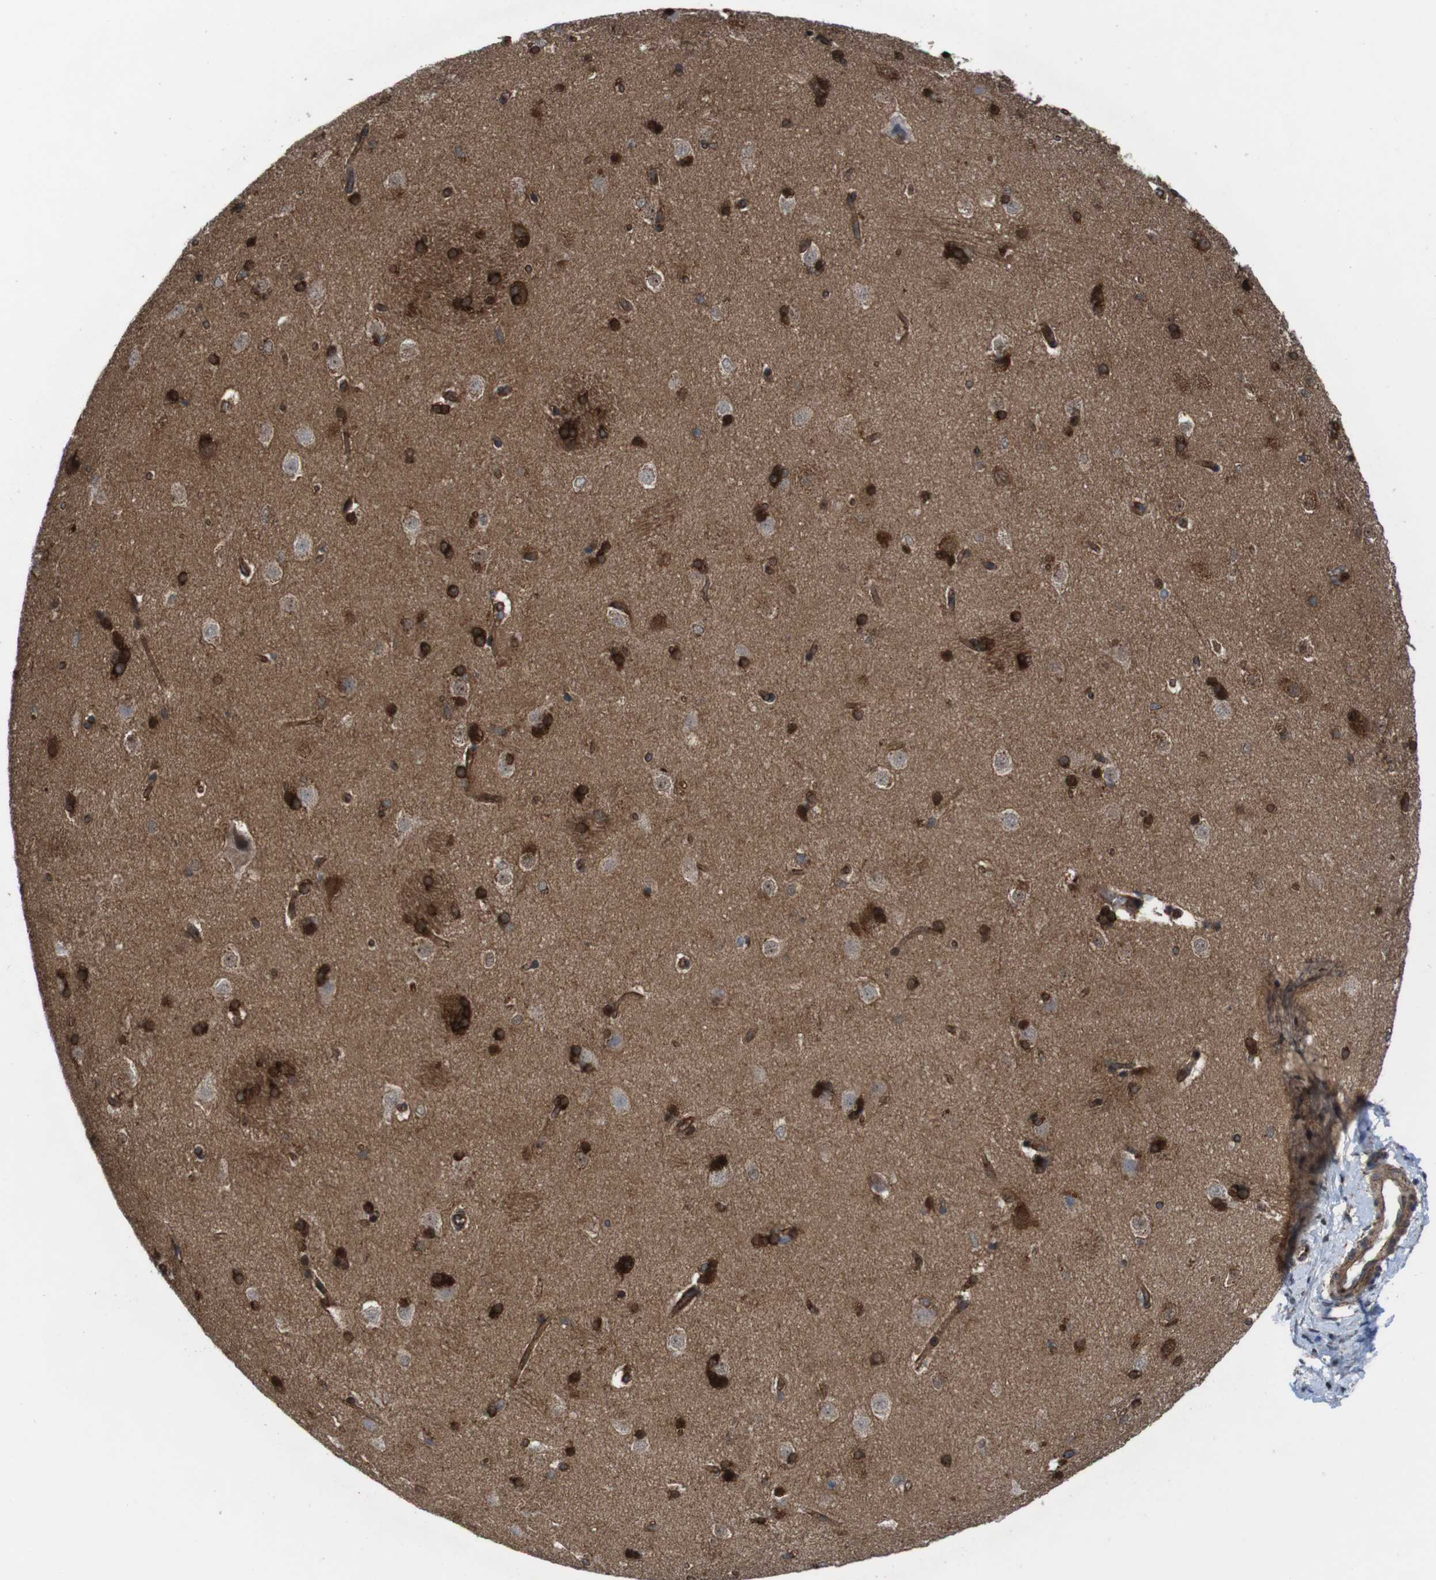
{"staining": {"intensity": "strong", "quantity": ">75%", "location": "cytoplasmic/membranous,nuclear"}, "tissue": "caudate", "cell_type": "Glial cells", "image_type": "normal", "snomed": [{"axis": "morphology", "description": "Normal tissue, NOS"}, {"axis": "topography", "description": "Lateral ventricle wall"}], "caption": "Immunohistochemical staining of unremarkable human caudate shows strong cytoplasmic/membranous,nuclear protein expression in about >75% of glial cells.", "gene": "PTGER4", "patient": {"sex": "female", "age": 19}}